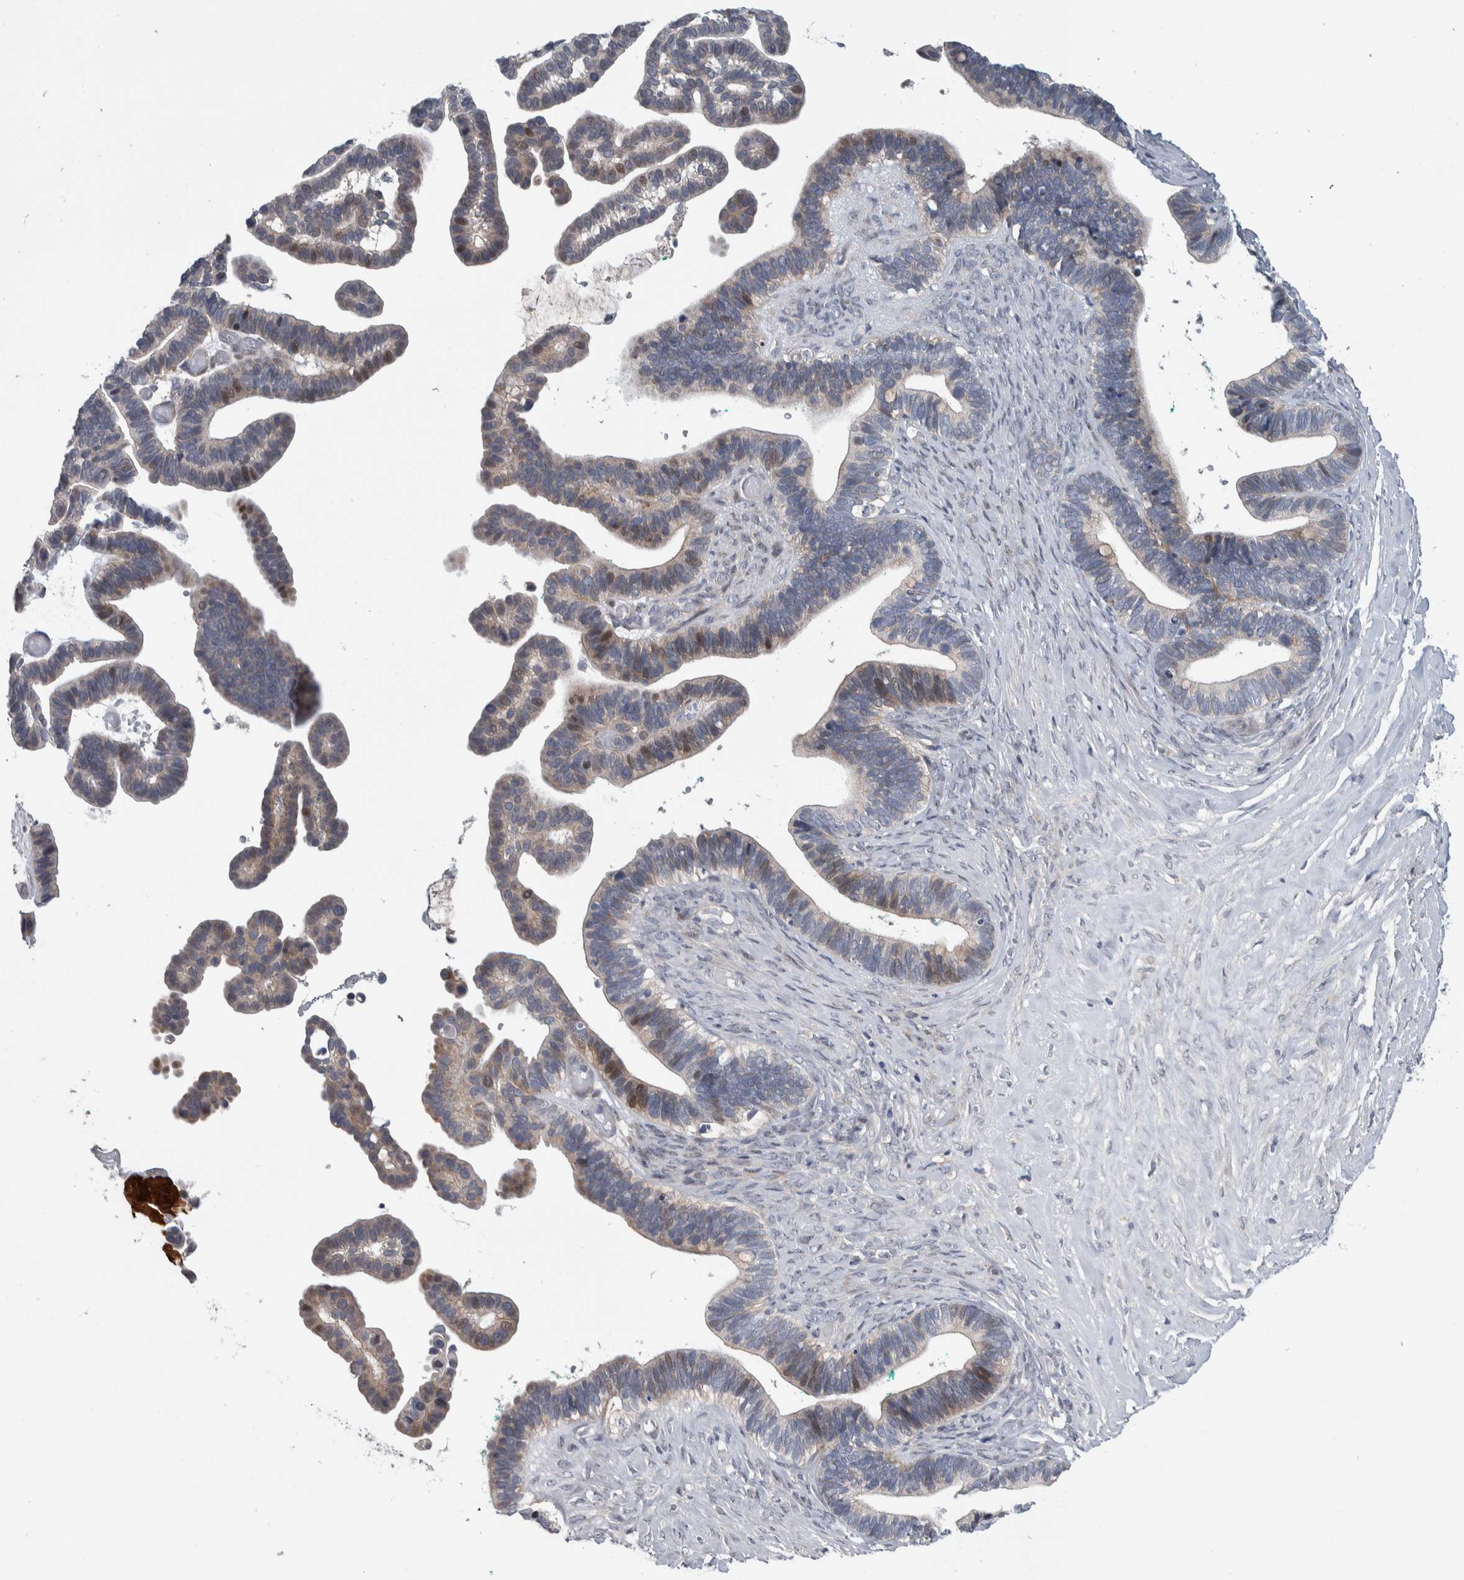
{"staining": {"intensity": "moderate", "quantity": "<25%", "location": "nuclear"}, "tissue": "ovarian cancer", "cell_type": "Tumor cells", "image_type": "cancer", "snomed": [{"axis": "morphology", "description": "Cystadenocarcinoma, serous, NOS"}, {"axis": "topography", "description": "Ovary"}], "caption": "Brown immunohistochemical staining in ovarian cancer demonstrates moderate nuclear expression in about <25% of tumor cells.", "gene": "PRRG4", "patient": {"sex": "female", "age": 56}}